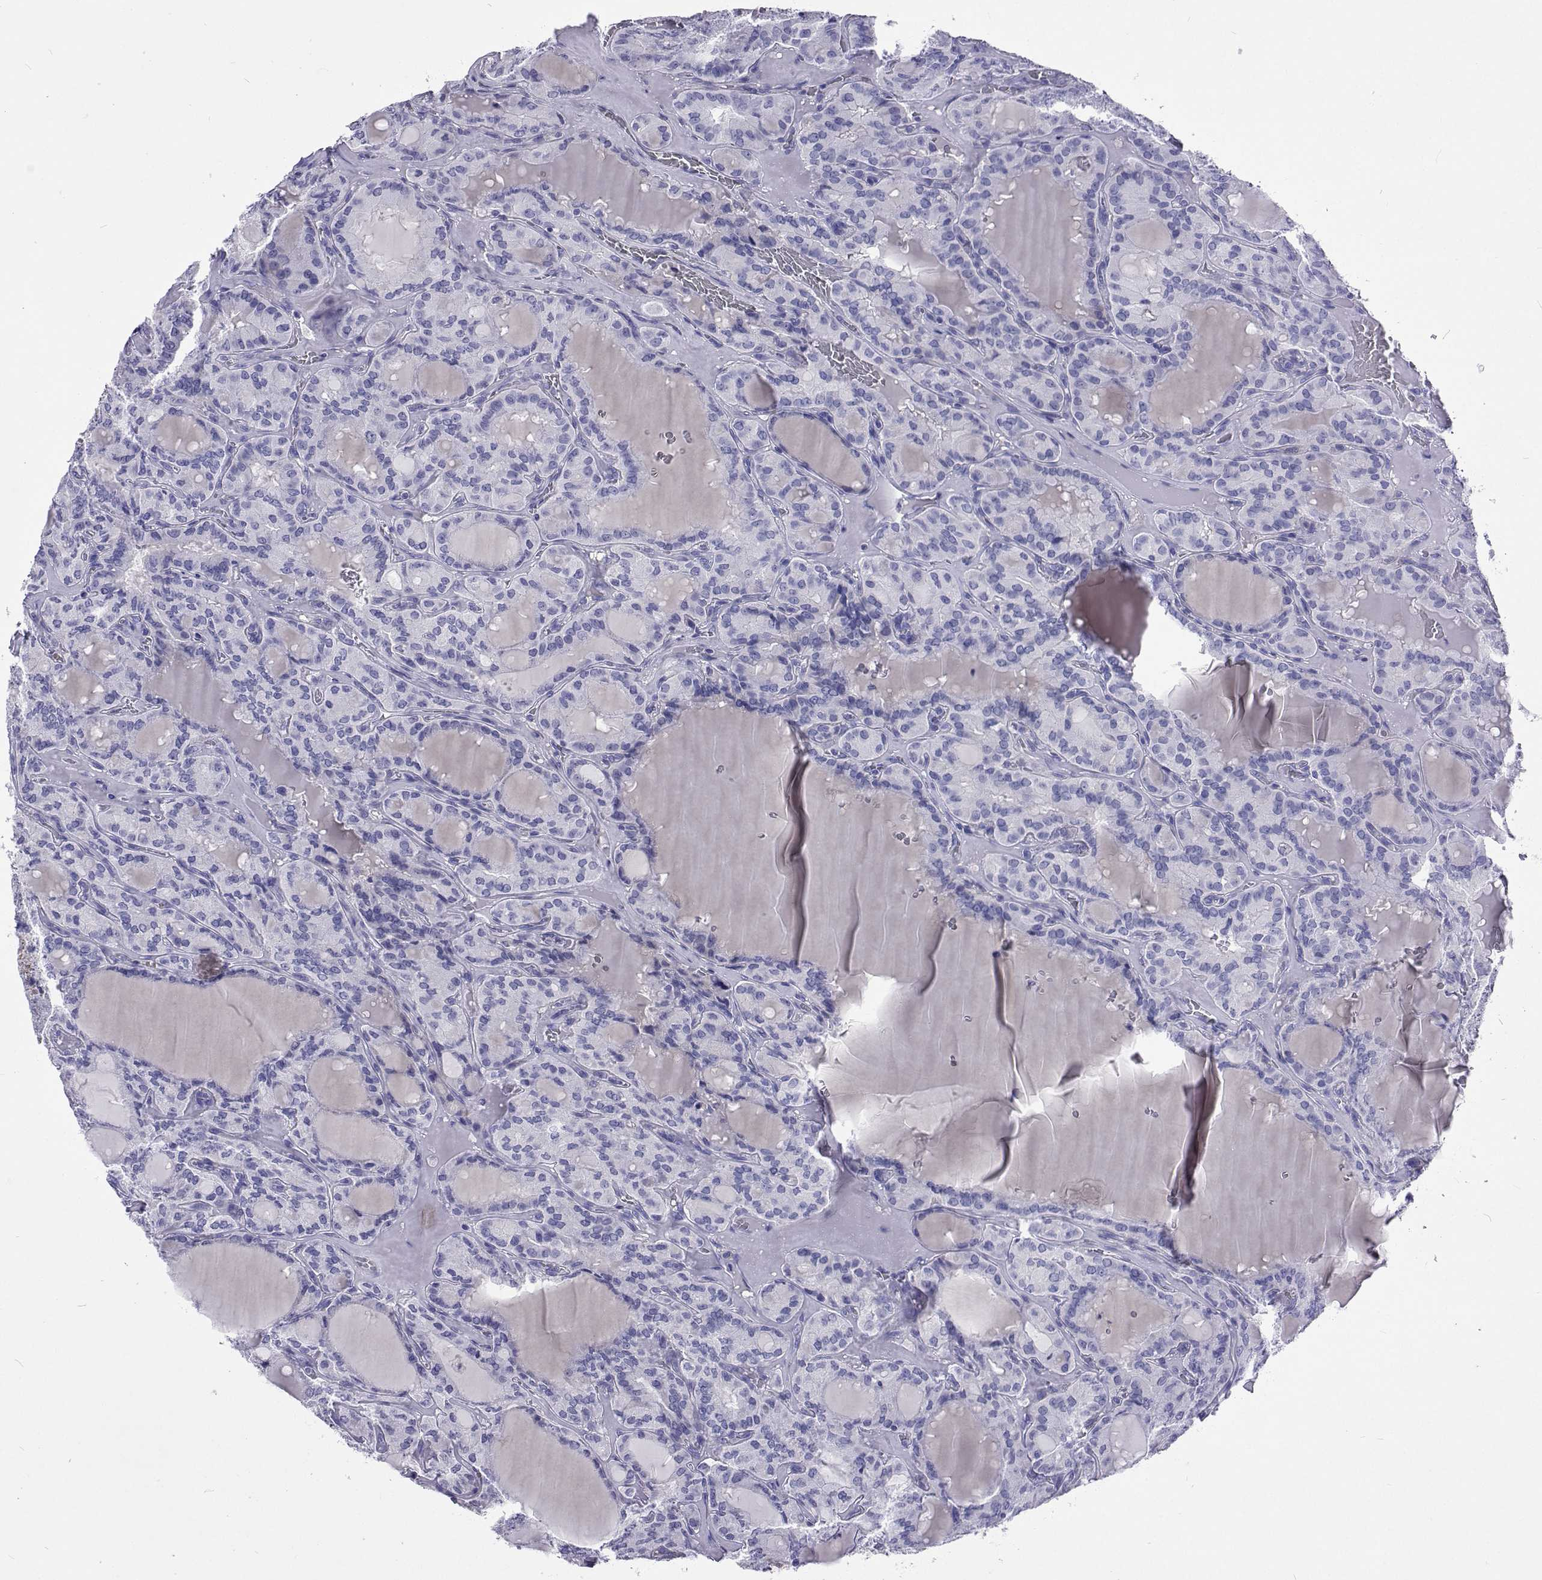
{"staining": {"intensity": "negative", "quantity": "none", "location": "none"}, "tissue": "thyroid cancer", "cell_type": "Tumor cells", "image_type": "cancer", "snomed": [{"axis": "morphology", "description": "Papillary adenocarcinoma, NOS"}, {"axis": "topography", "description": "Thyroid gland"}], "caption": "Immunohistochemical staining of thyroid cancer exhibits no significant positivity in tumor cells.", "gene": "UMODL1", "patient": {"sex": "male", "age": 87}}